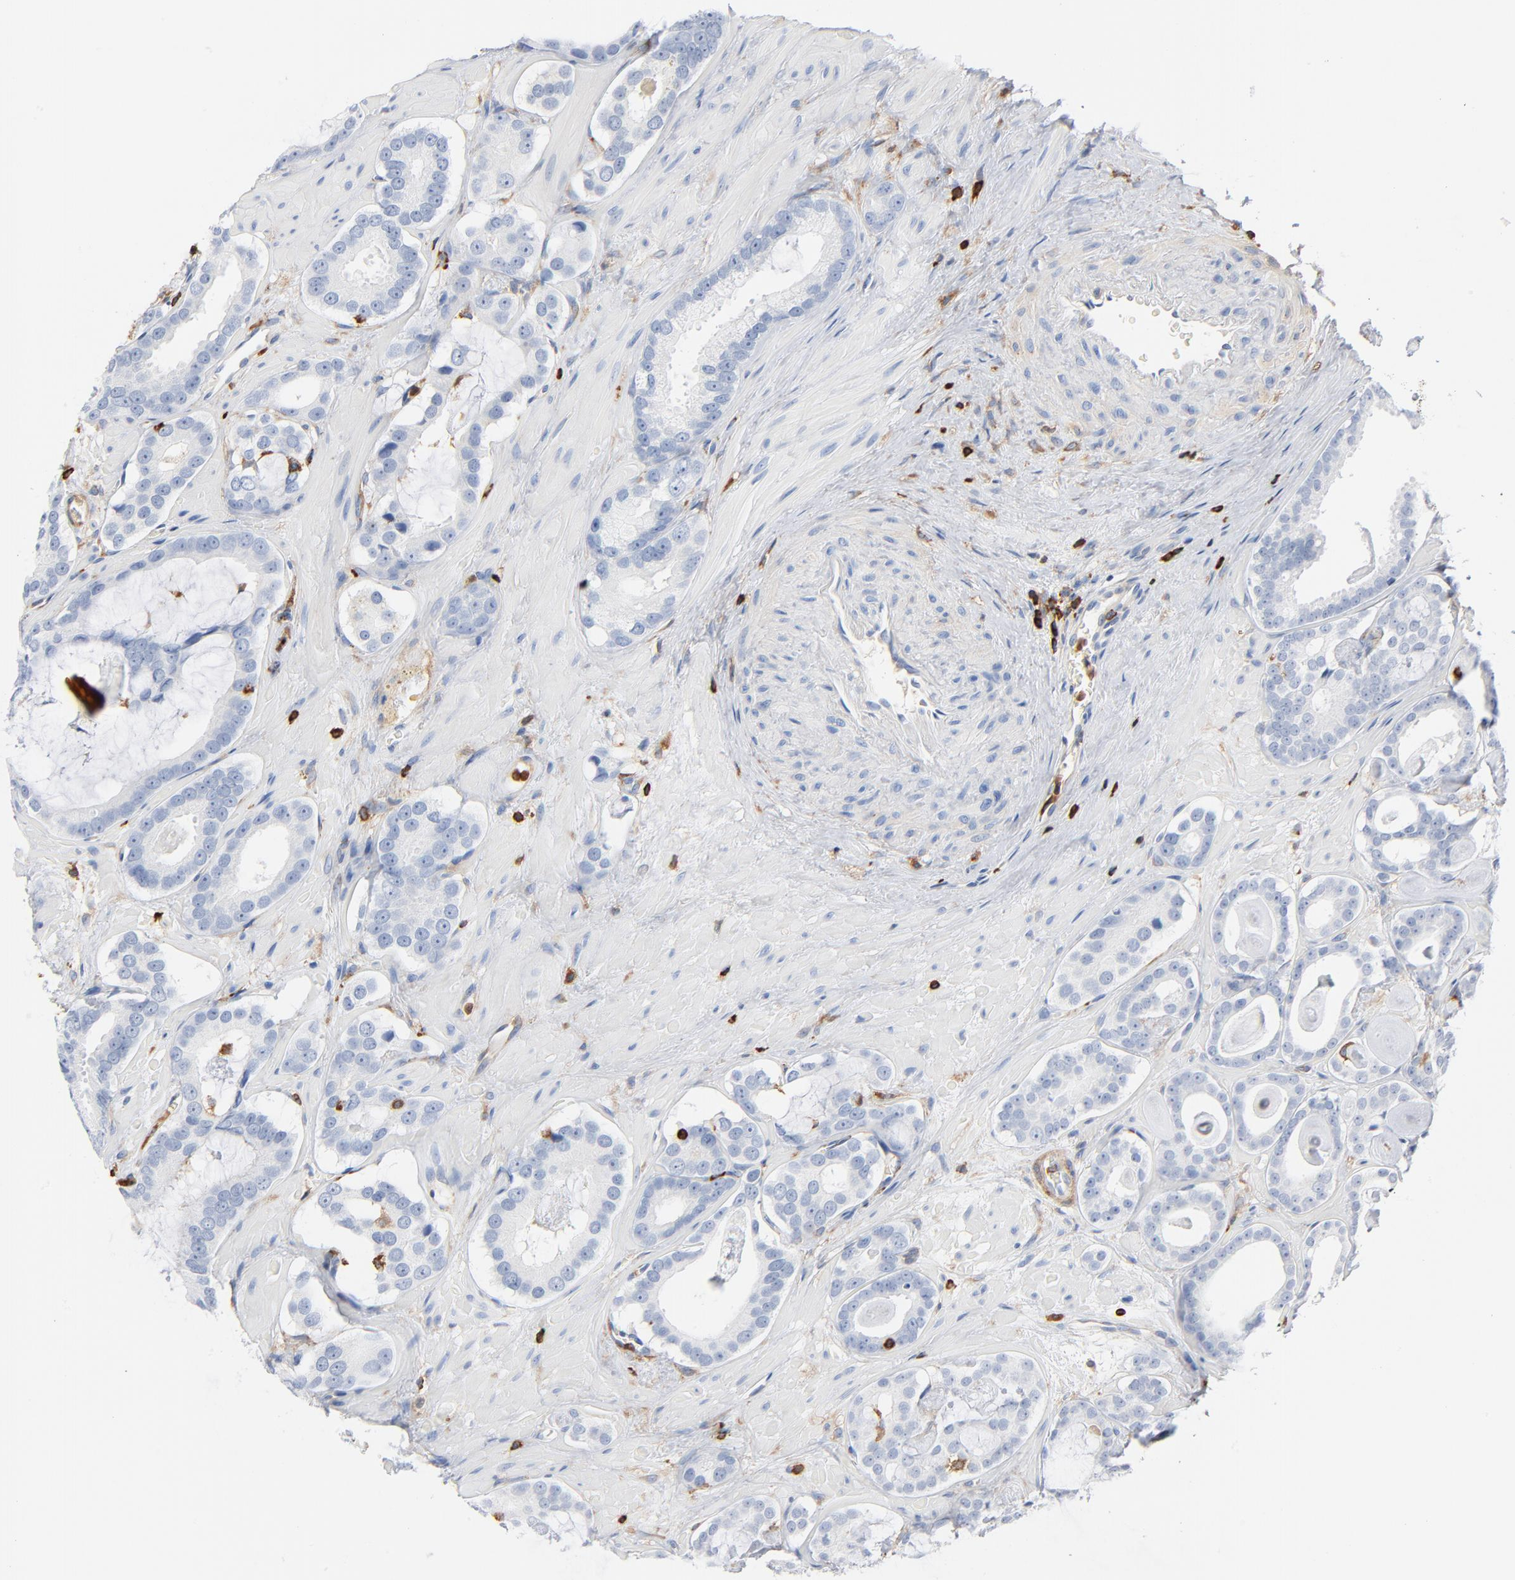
{"staining": {"intensity": "negative", "quantity": "none", "location": "none"}, "tissue": "prostate cancer", "cell_type": "Tumor cells", "image_type": "cancer", "snomed": [{"axis": "morphology", "description": "Adenocarcinoma, Low grade"}, {"axis": "topography", "description": "Prostate"}], "caption": "DAB immunohistochemical staining of human prostate cancer (adenocarcinoma (low-grade)) reveals no significant positivity in tumor cells.", "gene": "SH3KBP1", "patient": {"sex": "male", "age": 57}}